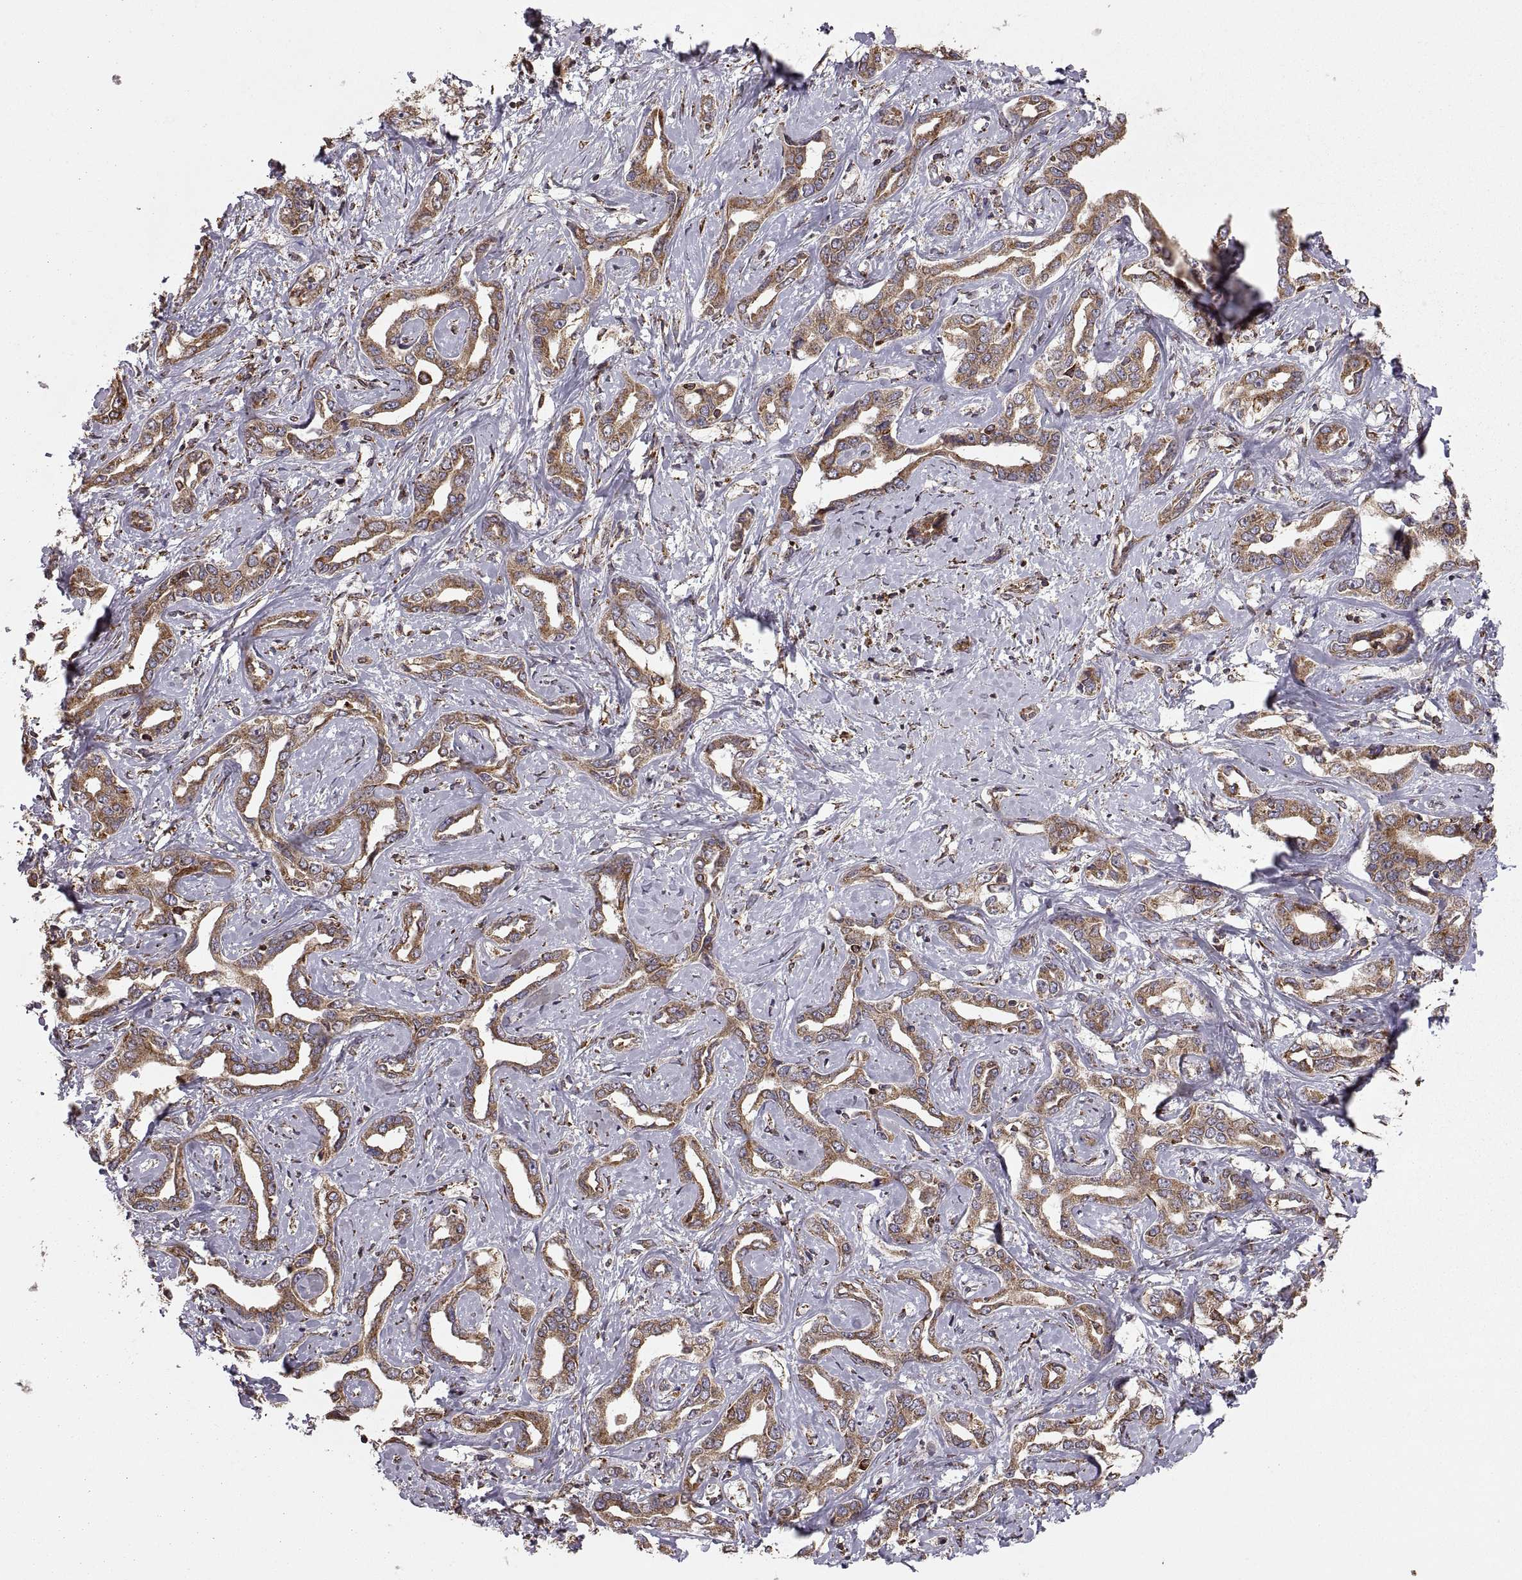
{"staining": {"intensity": "moderate", "quantity": ">75%", "location": "cytoplasmic/membranous"}, "tissue": "liver cancer", "cell_type": "Tumor cells", "image_type": "cancer", "snomed": [{"axis": "morphology", "description": "Cholangiocarcinoma"}, {"axis": "topography", "description": "Liver"}], "caption": "Moderate cytoplasmic/membranous positivity is present in approximately >75% of tumor cells in cholangiocarcinoma (liver).", "gene": "PDIA3", "patient": {"sex": "male", "age": 59}}